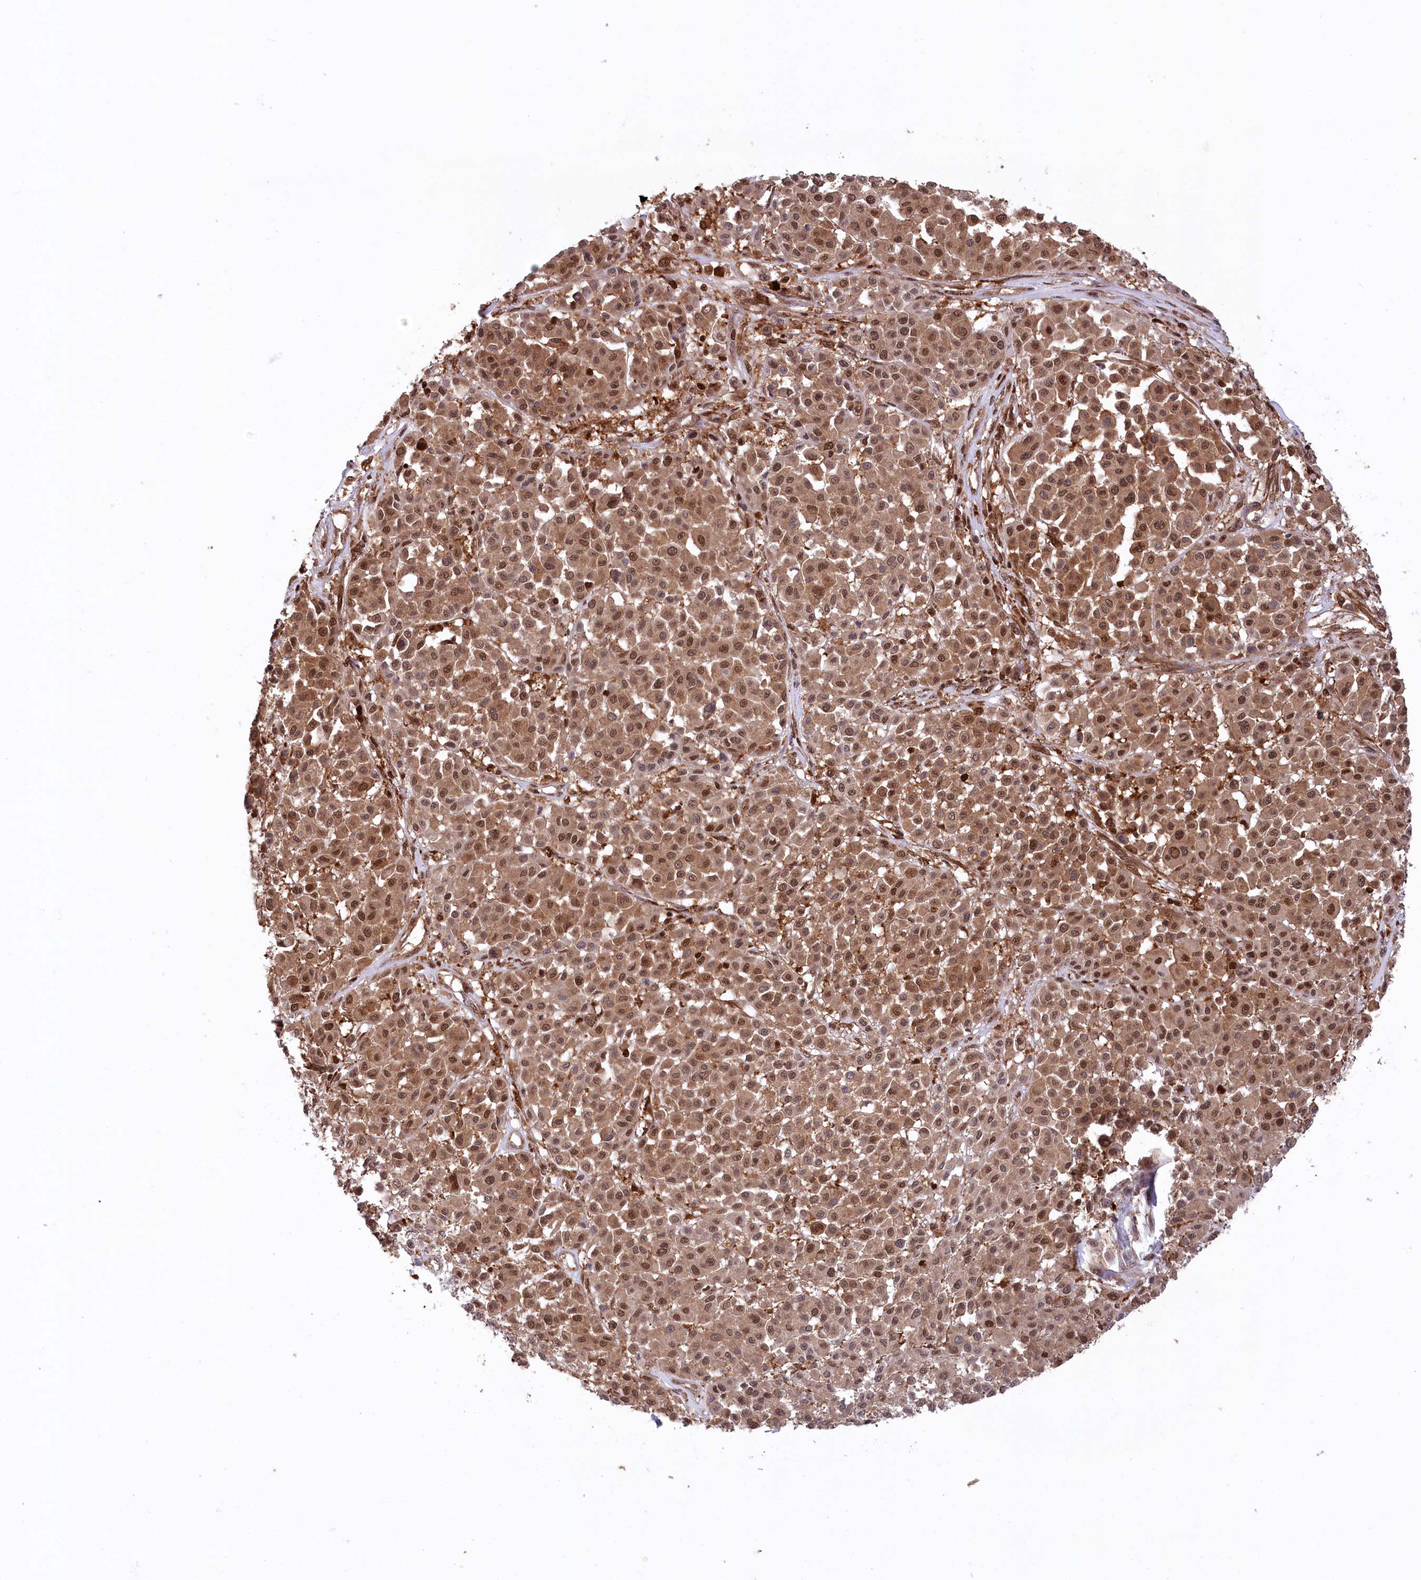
{"staining": {"intensity": "moderate", "quantity": ">75%", "location": "cytoplasmic/membranous,nuclear"}, "tissue": "melanoma", "cell_type": "Tumor cells", "image_type": "cancer", "snomed": [{"axis": "morphology", "description": "Malignant melanoma, Metastatic site"}, {"axis": "topography", "description": "Soft tissue"}], "caption": "DAB immunohistochemical staining of human melanoma demonstrates moderate cytoplasmic/membranous and nuclear protein expression in approximately >75% of tumor cells. The protein is stained brown, and the nuclei are stained in blue (DAB IHC with brightfield microscopy, high magnification).", "gene": "LSG1", "patient": {"sex": "male", "age": 41}}